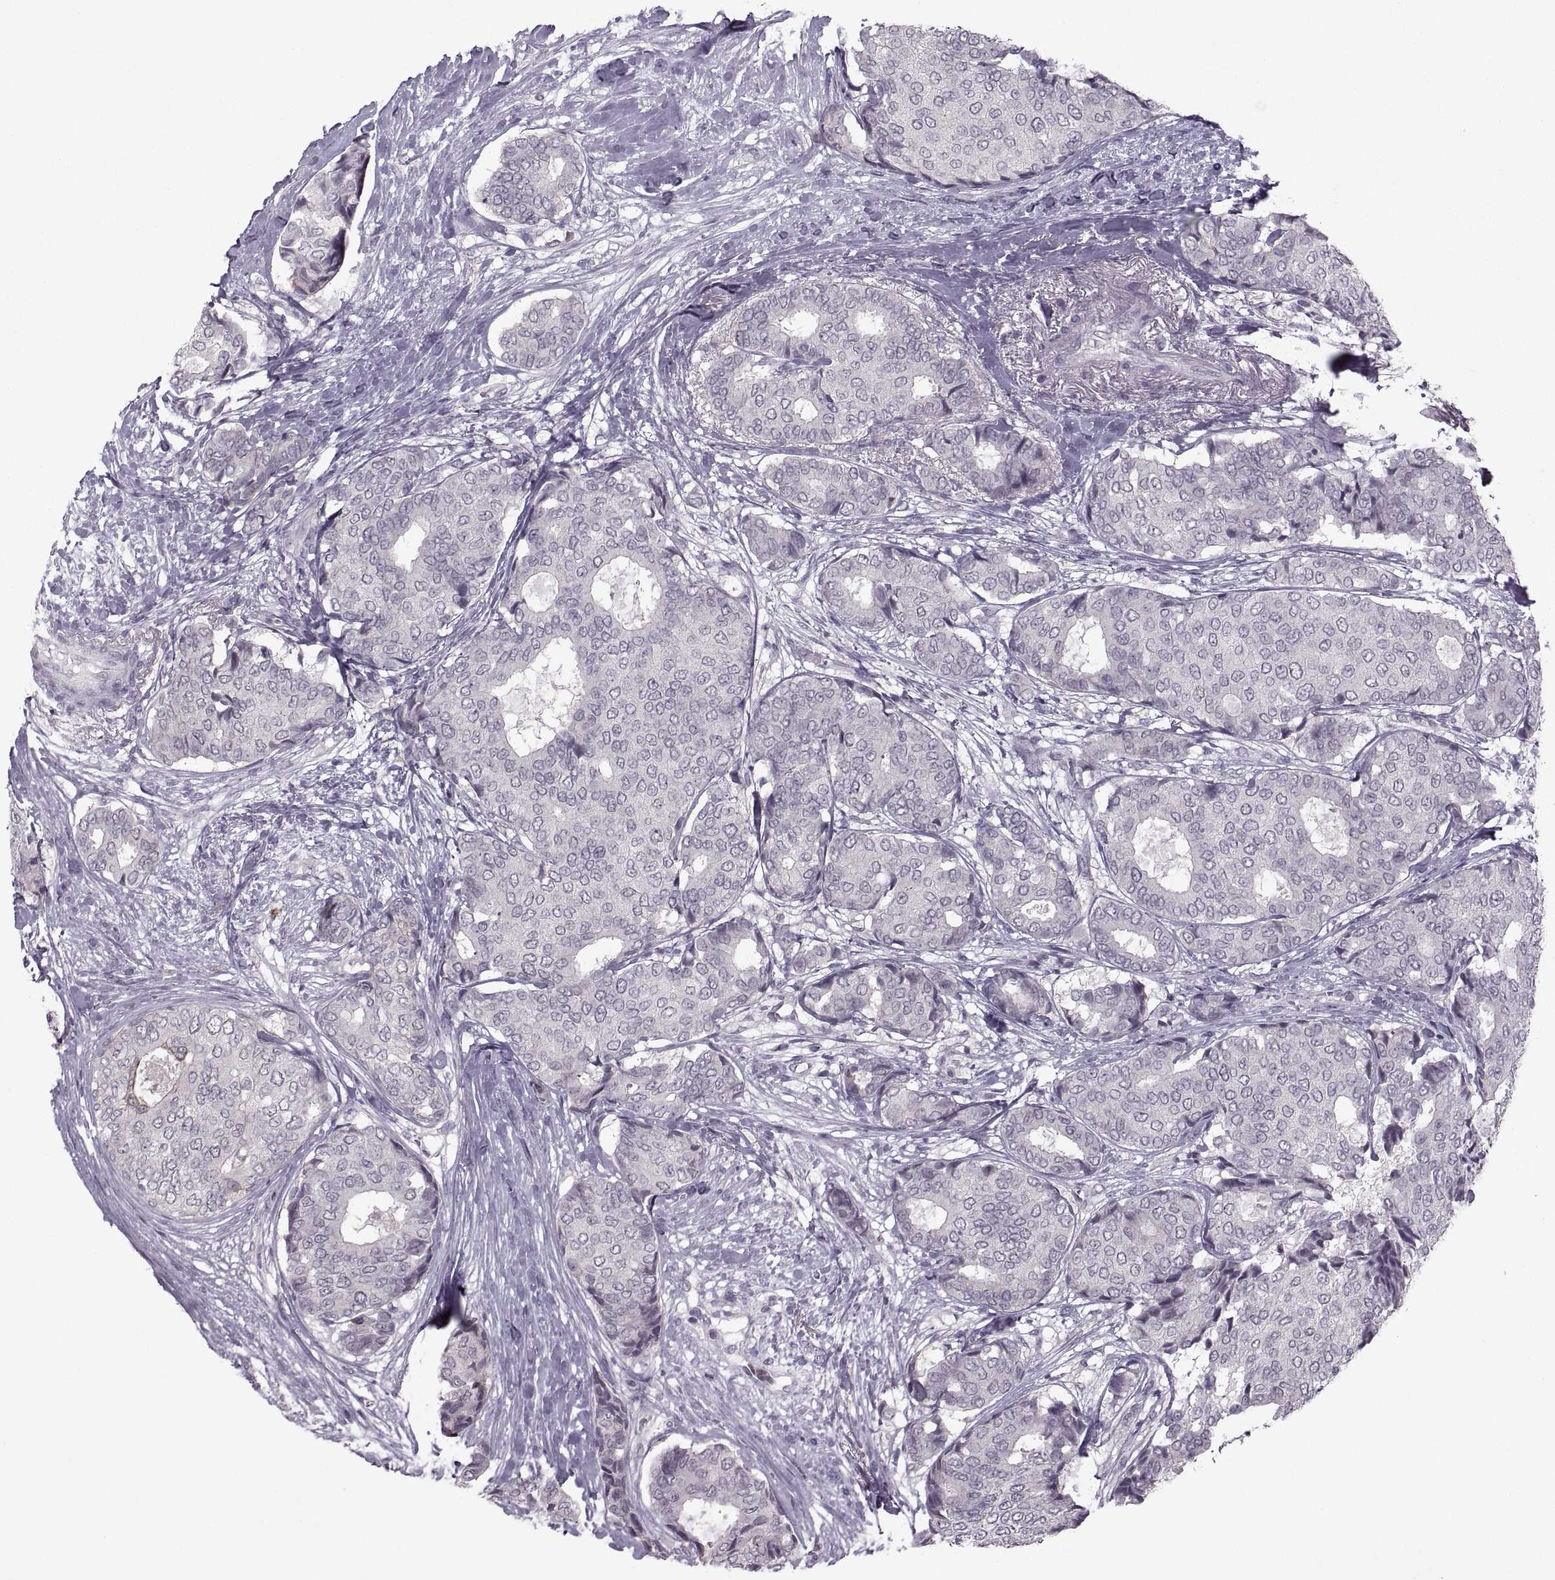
{"staining": {"intensity": "negative", "quantity": "none", "location": "none"}, "tissue": "breast cancer", "cell_type": "Tumor cells", "image_type": "cancer", "snomed": [{"axis": "morphology", "description": "Duct carcinoma"}, {"axis": "topography", "description": "Breast"}], "caption": "Immunohistochemistry (IHC) photomicrograph of neoplastic tissue: infiltrating ductal carcinoma (breast) stained with DAB shows no significant protein positivity in tumor cells.", "gene": "MGAT4D", "patient": {"sex": "female", "age": 75}}